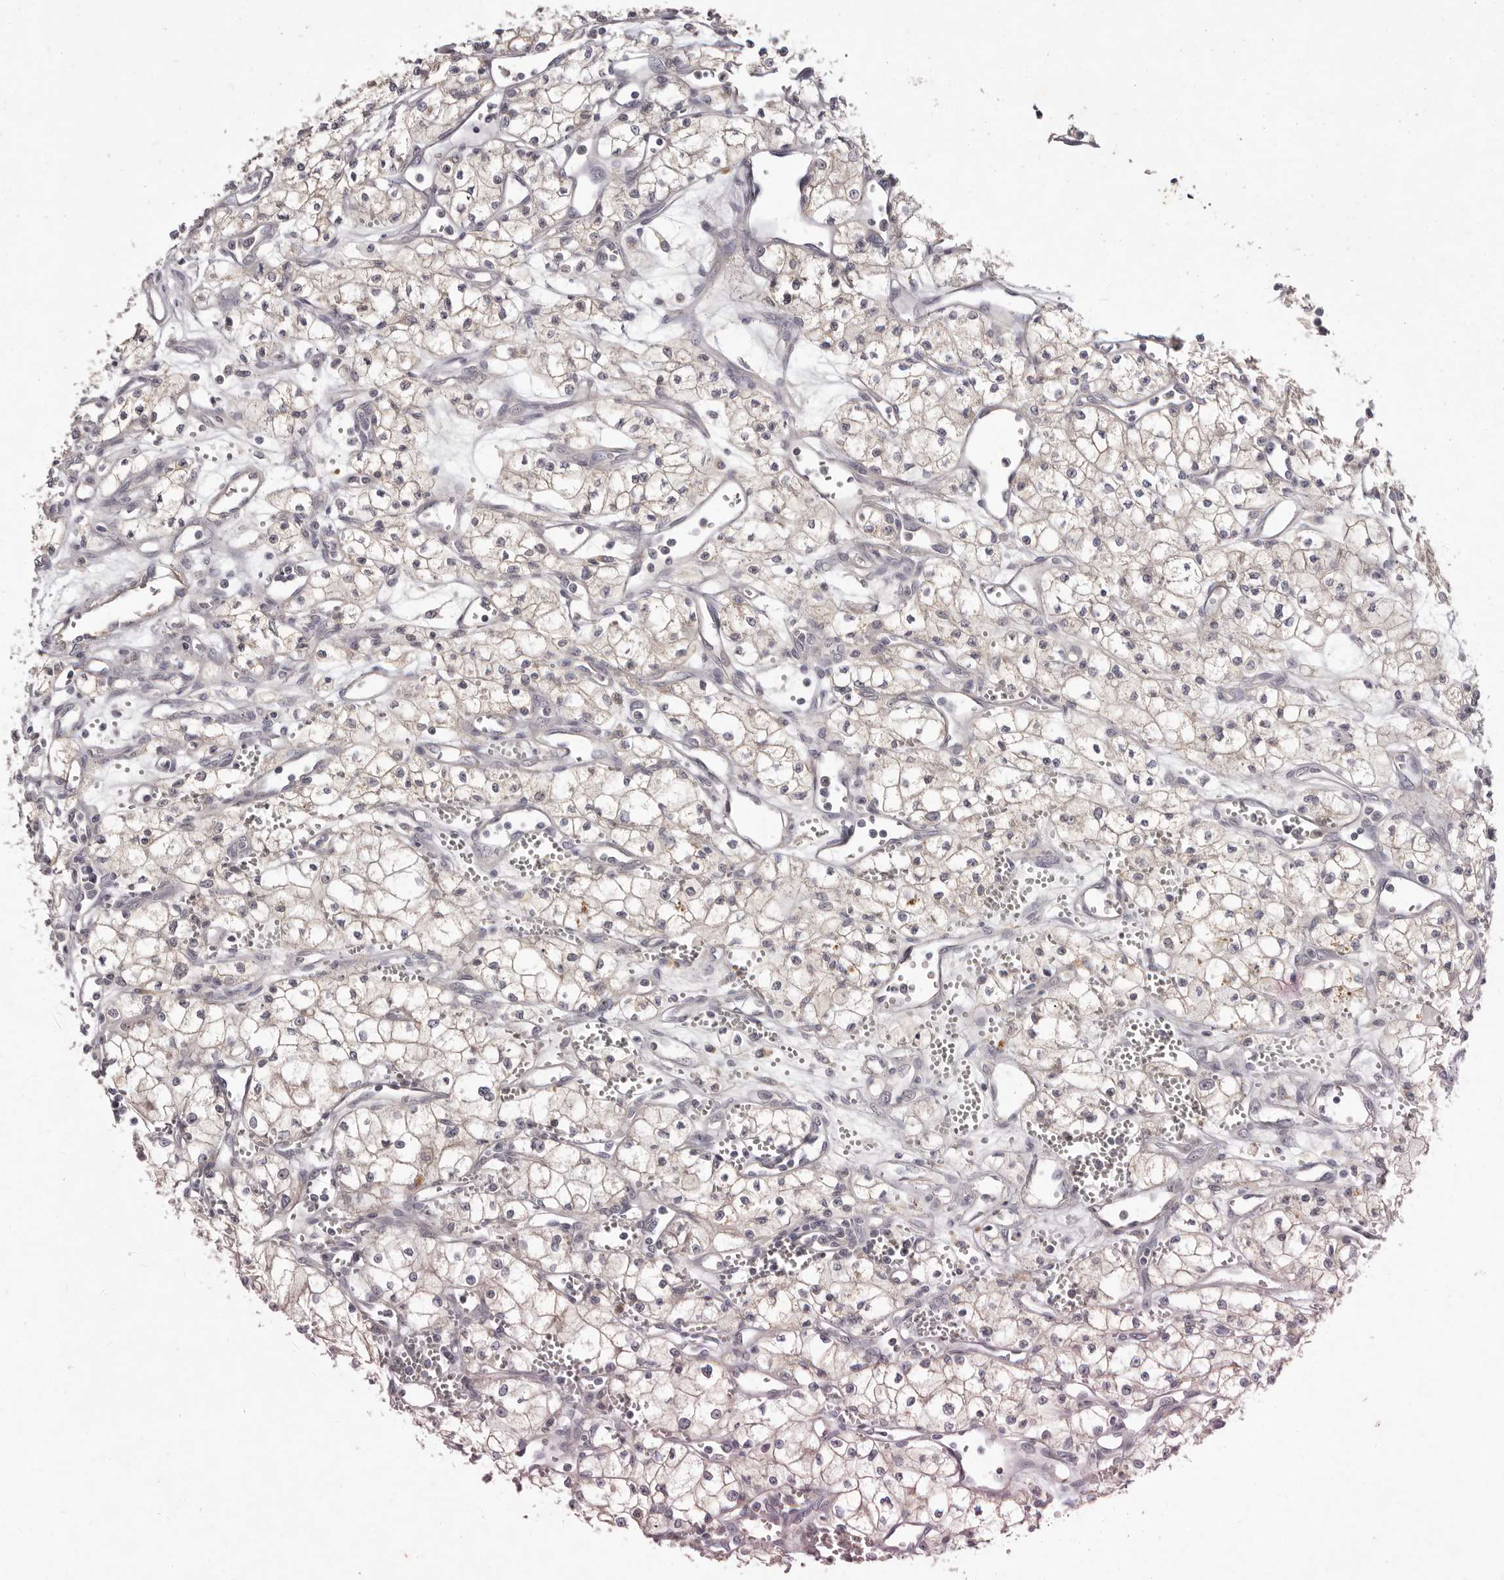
{"staining": {"intensity": "negative", "quantity": "none", "location": "none"}, "tissue": "renal cancer", "cell_type": "Tumor cells", "image_type": "cancer", "snomed": [{"axis": "morphology", "description": "Adenocarcinoma, NOS"}, {"axis": "topography", "description": "Kidney"}], "caption": "This is an IHC image of human renal cancer (adenocarcinoma). There is no expression in tumor cells.", "gene": "GARNL3", "patient": {"sex": "male", "age": 59}}